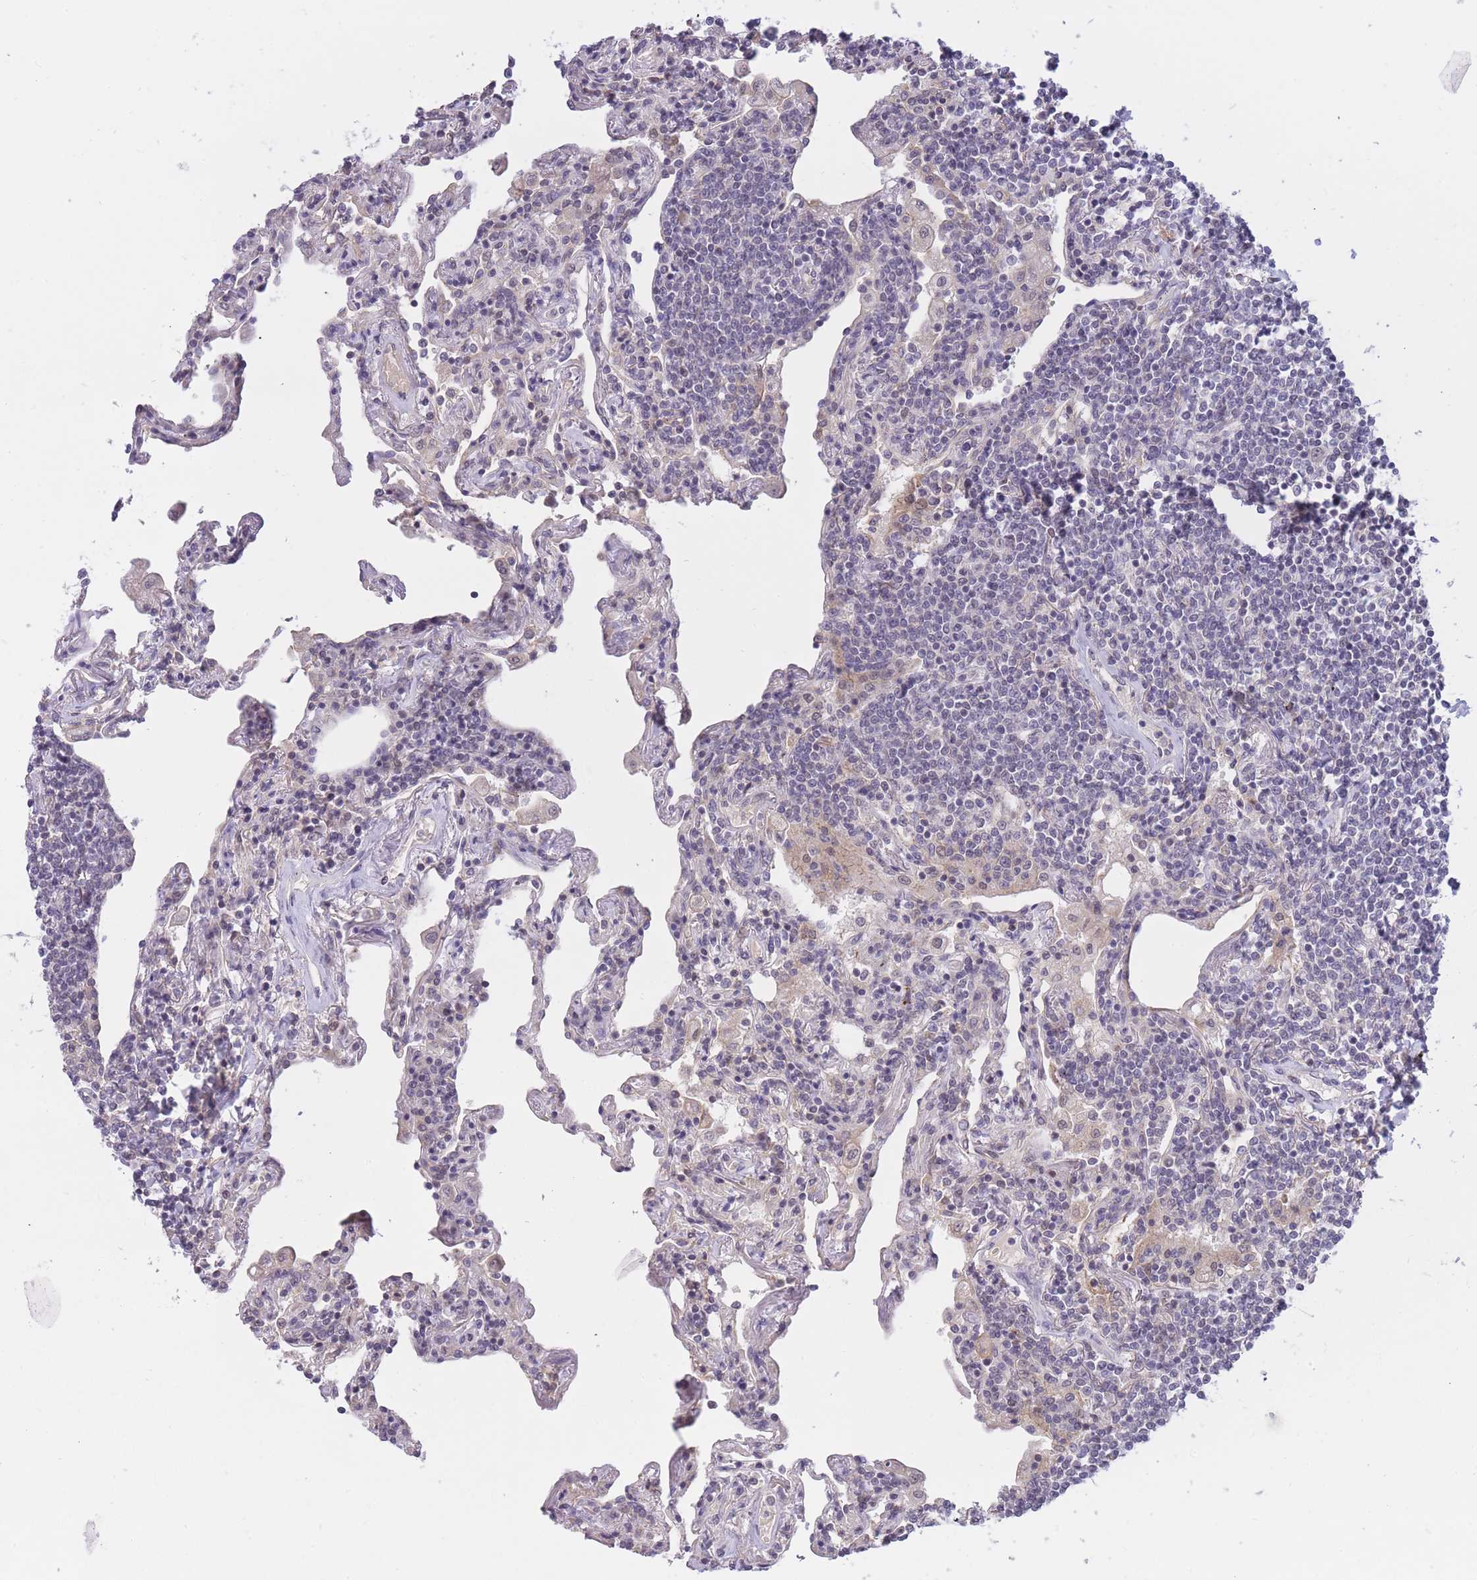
{"staining": {"intensity": "negative", "quantity": "none", "location": "none"}, "tissue": "lymphoma", "cell_type": "Tumor cells", "image_type": "cancer", "snomed": [{"axis": "morphology", "description": "Malignant lymphoma, non-Hodgkin's type, Low grade"}, {"axis": "topography", "description": "Lung"}], "caption": "The immunohistochemistry (IHC) image has no significant positivity in tumor cells of low-grade malignant lymphoma, non-Hodgkin's type tissue. (Stains: DAB immunohistochemistry with hematoxylin counter stain, Microscopy: brightfield microscopy at high magnification).", "gene": "GOLGA6L25", "patient": {"sex": "female", "age": 71}}